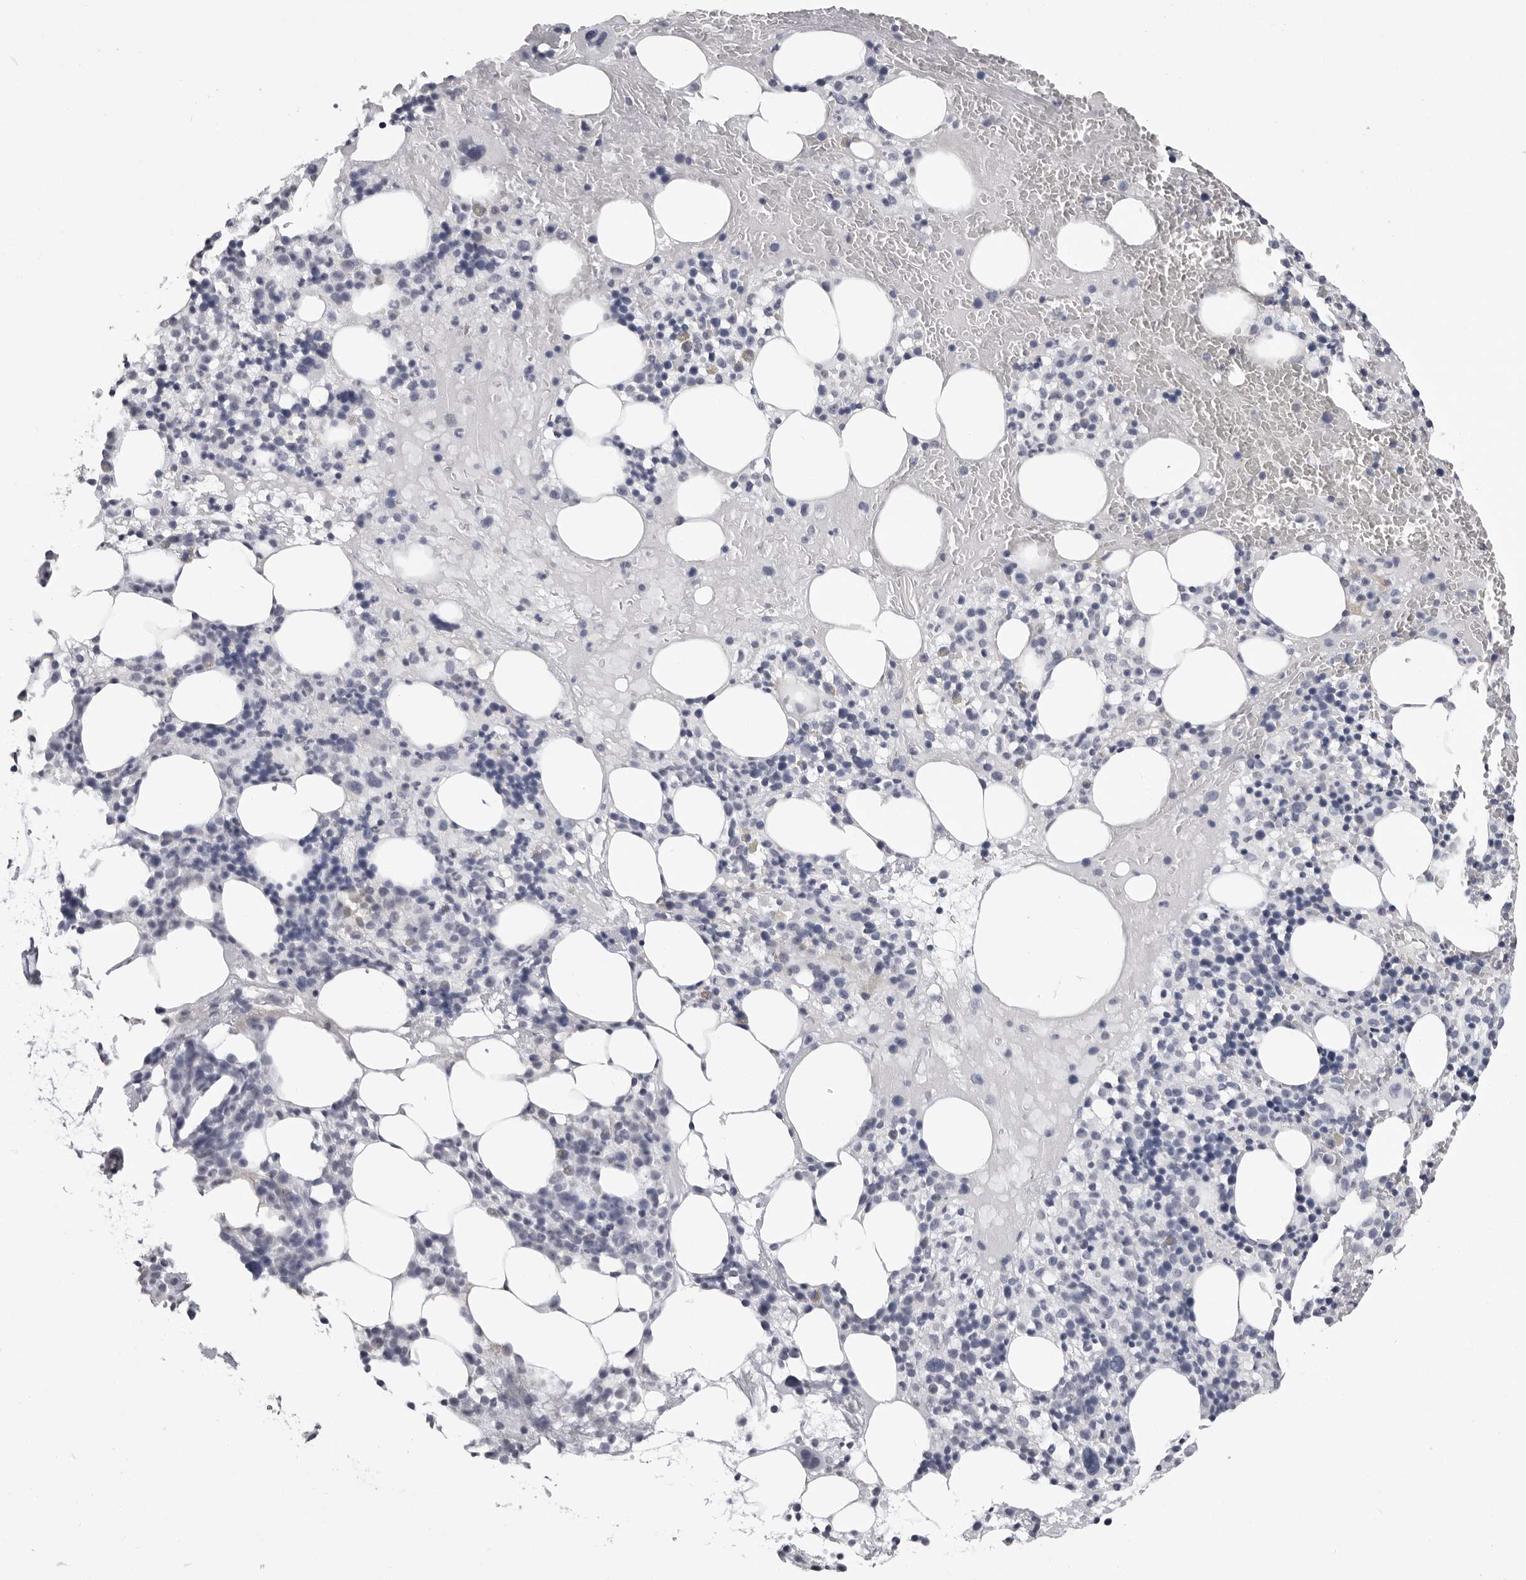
{"staining": {"intensity": "negative", "quantity": "none", "location": "none"}, "tissue": "bone marrow", "cell_type": "Hematopoietic cells", "image_type": "normal", "snomed": [{"axis": "morphology", "description": "Normal tissue, NOS"}, {"axis": "morphology", "description": "Inflammation, NOS"}, {"axis": "topography", "description": "Bone marrow"}], "caption": "This is an immunohistochemistry (IHC) photomicrograph of normal human bone marrow. There is no positivity in hematopoietic cells.", "gene": "HEPACAM", "patient": {"sex": "female", "age": 77}}